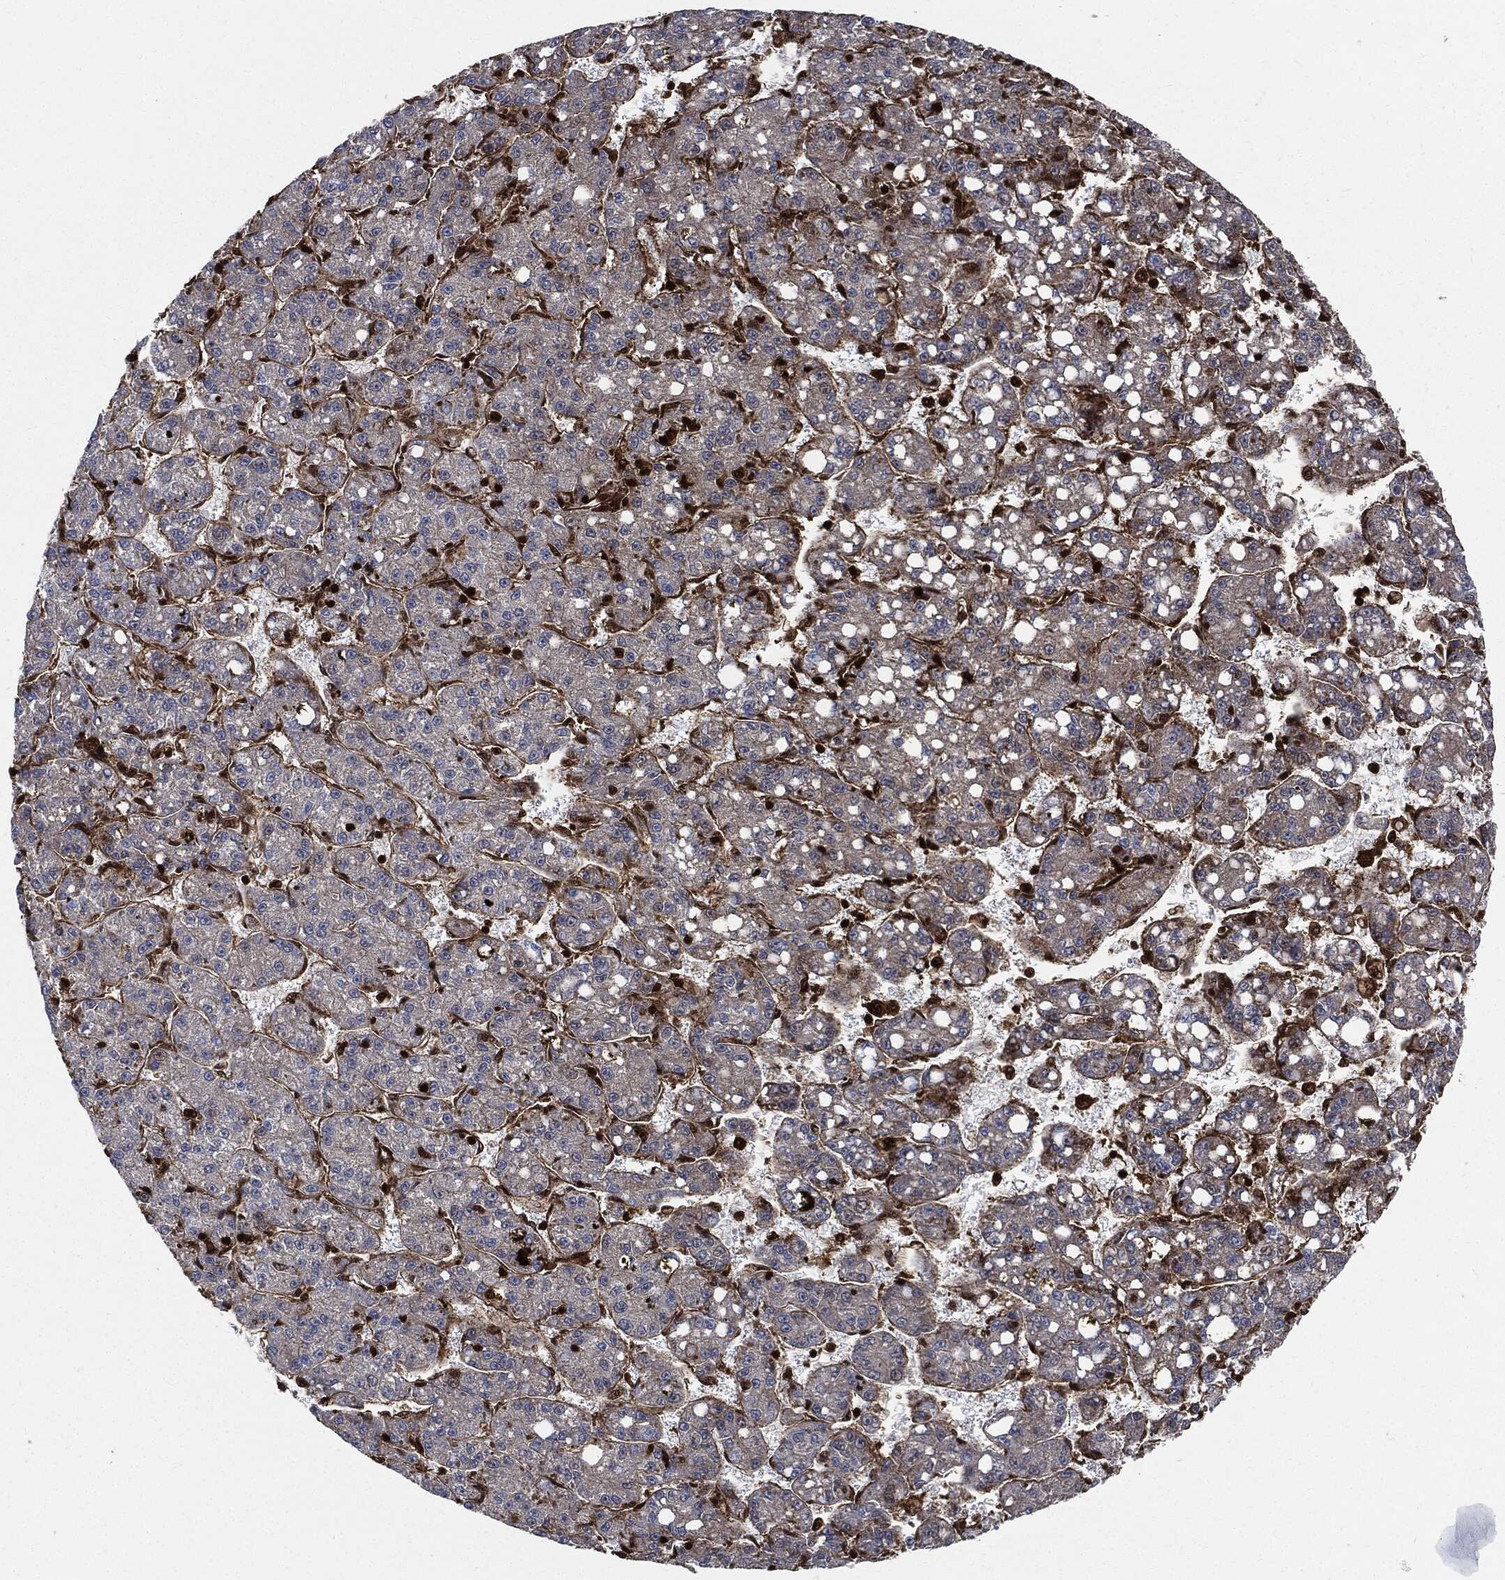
{"staining": {"intensity": "negative", "quantity": "none", "location": "none"}, "tissue": "liver cancer", "cell_type": "Tumor cells", "image_type": "cancer", "snomed": [{"axis": "morphology", "description": "Carcinoma, Hepatocellular, NOS"}, {"axis": "topography", "description": "Liver"}], "caption": "Tumor cells are negative for protein expression in human liver cancer (hepatocellular carcinoma).", "gene": "YWHAB", "patient": {"sex": "female", "age": 65}}